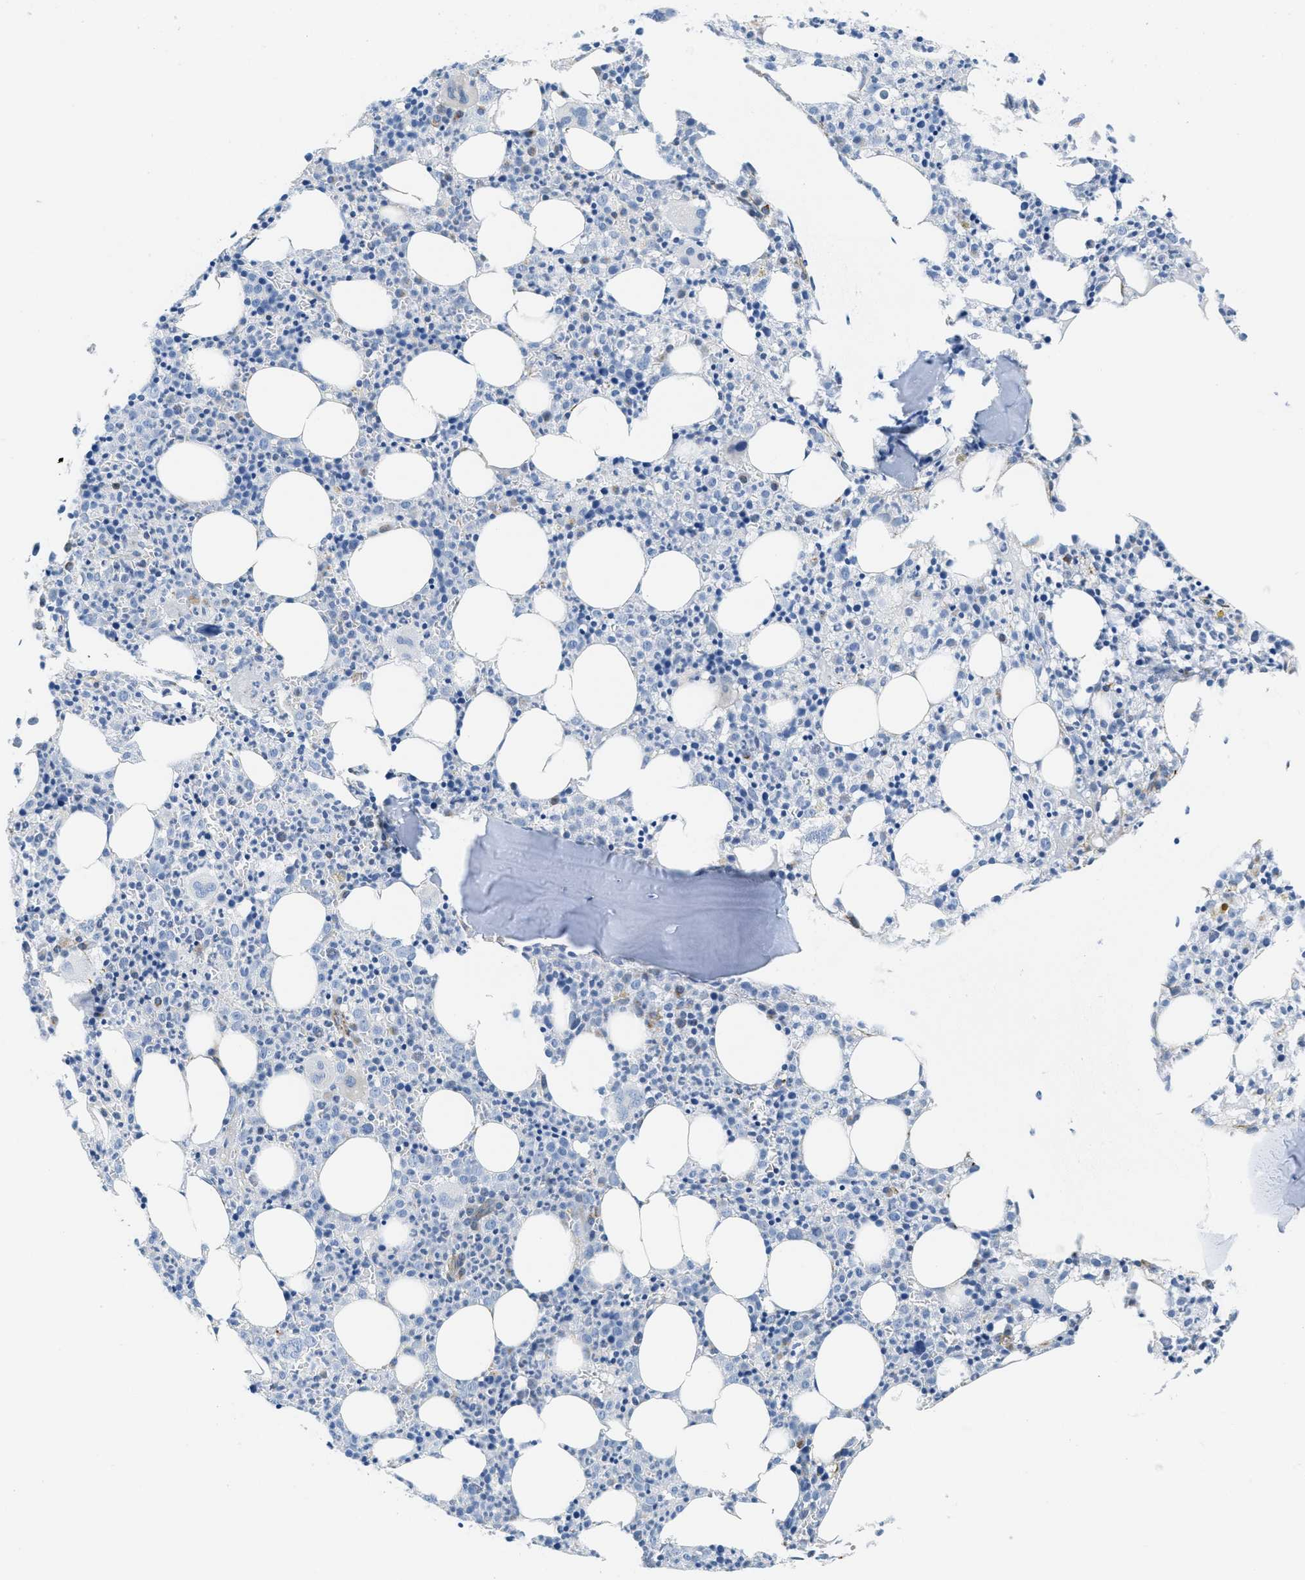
{"staining": {"intensity": "negative", "quantity": "none", "location": "none"}, "tissue": "bone marrow", "cell_type": "Hematopoietic cells", "image_type": "normal", "snomed": [{"axis": "morphology", "description": "Normal tissue, NOS"}, {"axis": "morphology", "description": "Inflammation, NOS"}, {"axis": "topography", "description": "Bone marrow"}], "caption": "A high-resolution photomicrograph shows immunohistochemistry staining of normal bone marrow, which reveals no significant staining in hematopoietic cells.", "gene": "SLC12A1", "patient": {"sex": "male", "age": 25}}